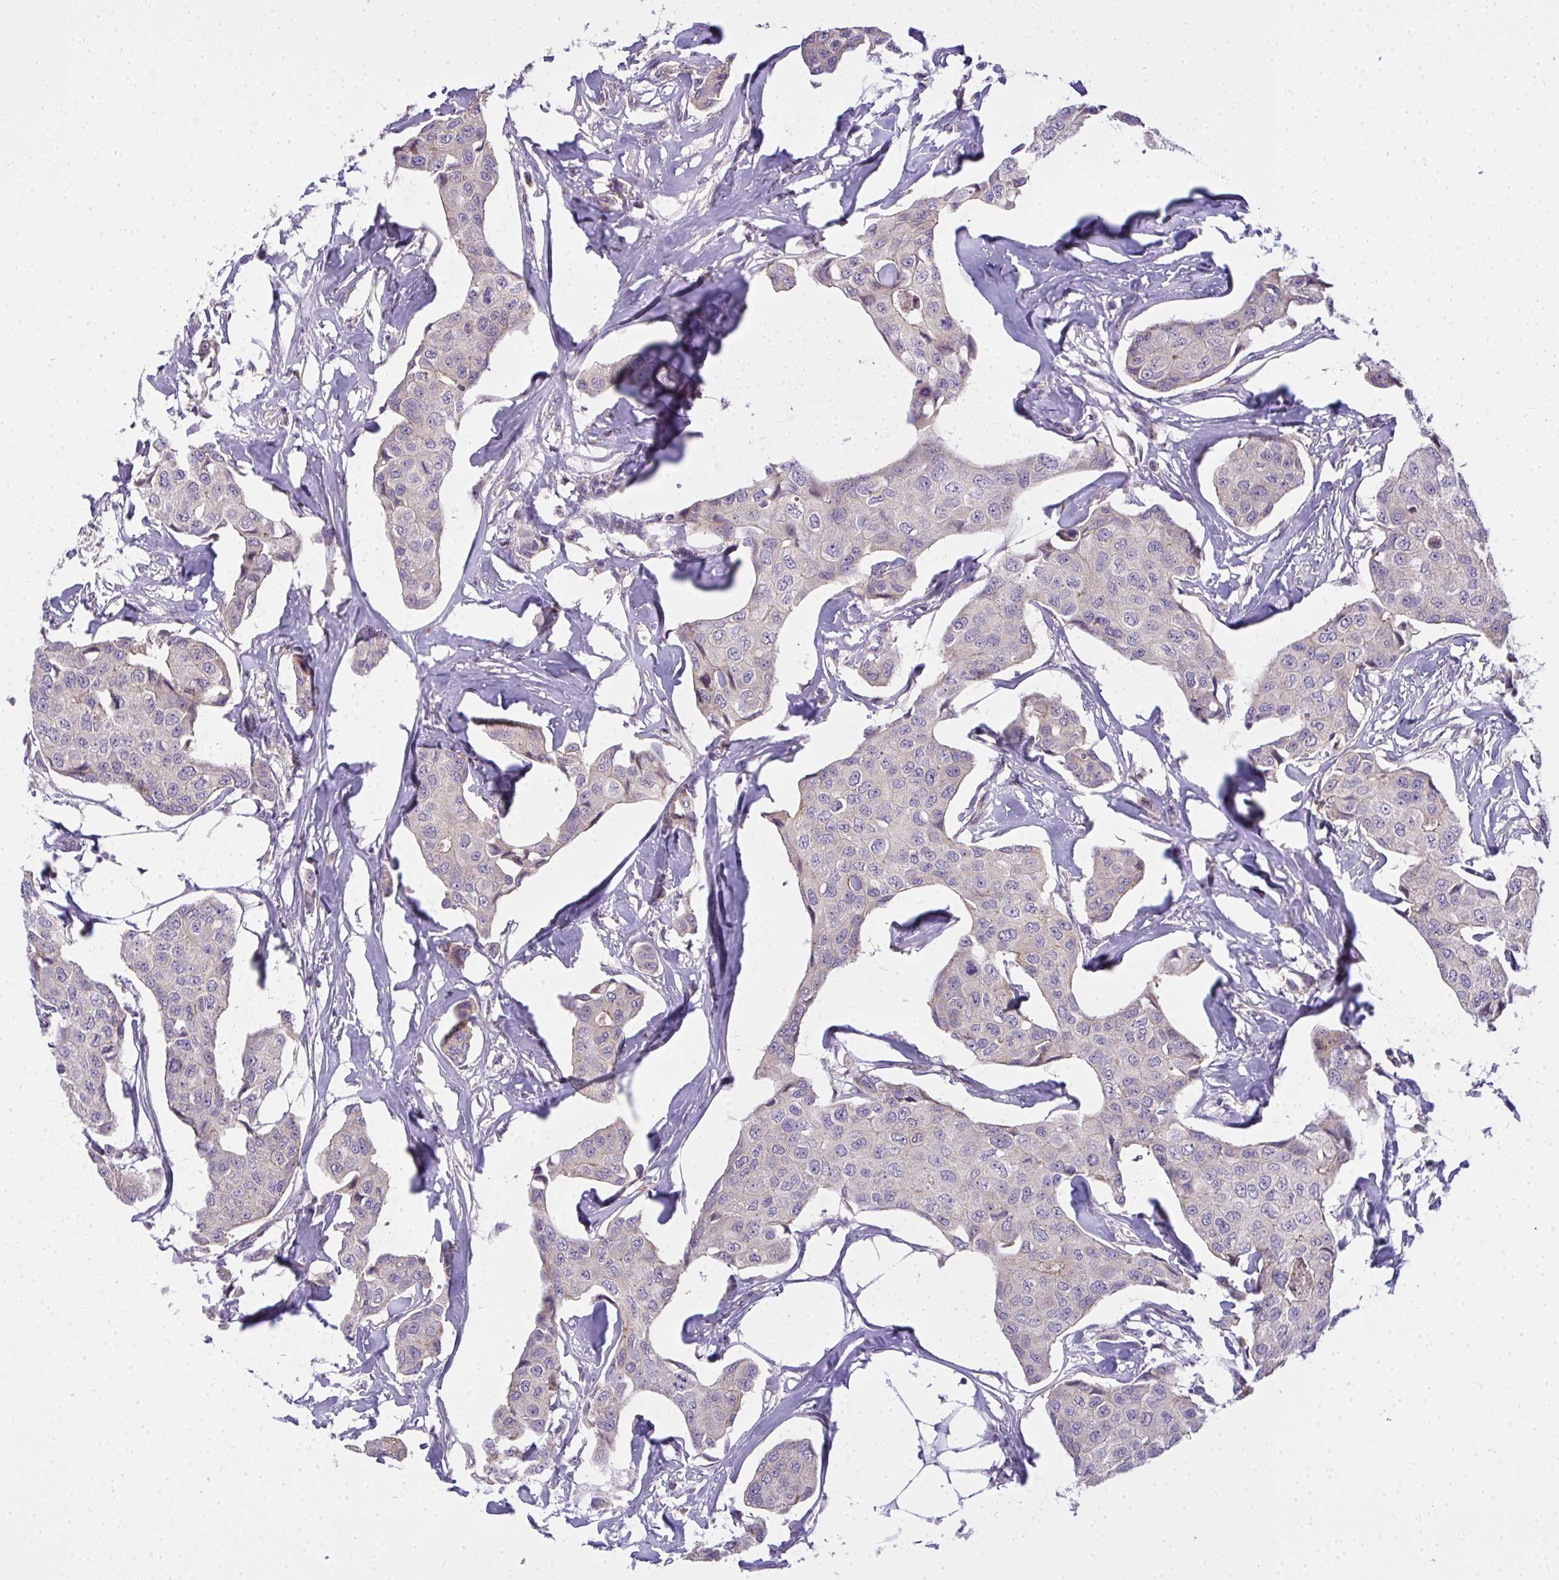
{"staining": {"intensity": "negative", "quantity": "none", "location": "none"}, "tissue": "breast cancer", "cell_type": "Tumor cells", "image_type": "cancer", "snomed": [{"axis": "morphology", "description": "Duct carcinoma"}, {"axis": "topography", "description": "Breast"}, {"axis": "topography", "description": "Lymph node"}], "caption": "Immunohistochemical staining of human breast invasive ductal carcinoma reveals no significant staining in tumor cells. (DAB immunohistochemistry (IHC) visualized using brightfield microscopy, high magnification).", "gene": "NT5C1A", "patient": {"sex": "female", "age": 80}}